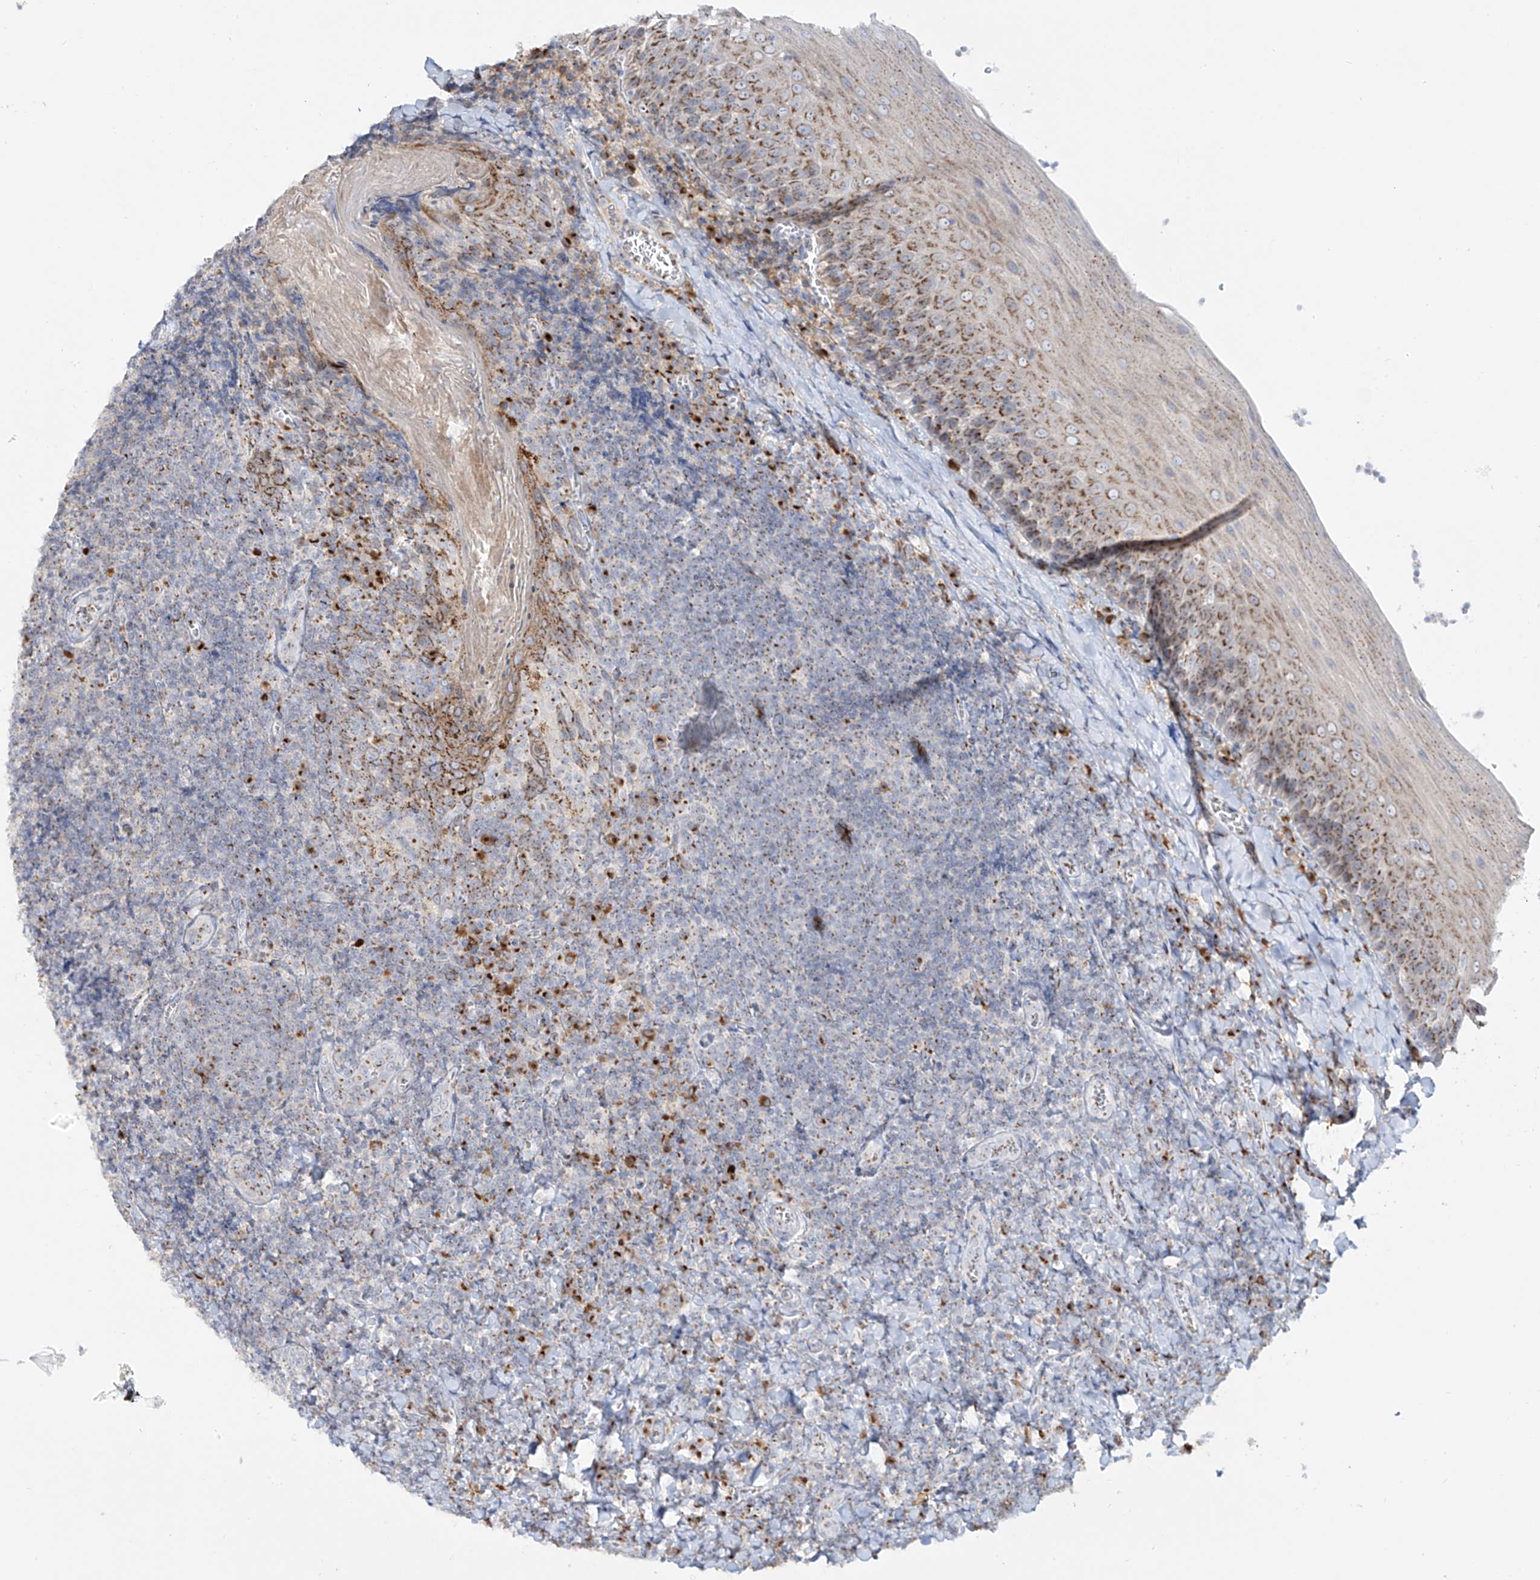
{"staining": {"intensity": "moderate", "quantity": "<25%", "location": "cytoplasmic/membranous"}, "tissue": "tonsil", "cell_type": "Germinal center cells", "image_type": "normal", "snomed": [{"axis": "morphology", "description": "Normal tissue, NOS"}, {"axis": "topography", "description": "Tonsil"}], "caption": "Protein positivity by immunohistochemistry (IHC) demonstrates moderate cytoplasmic/membranous staining in approximately <25% of germinal center cells in normal tonsil.", "gene": "BSDC1", "patient": {"sex": "male", "age": 27}}